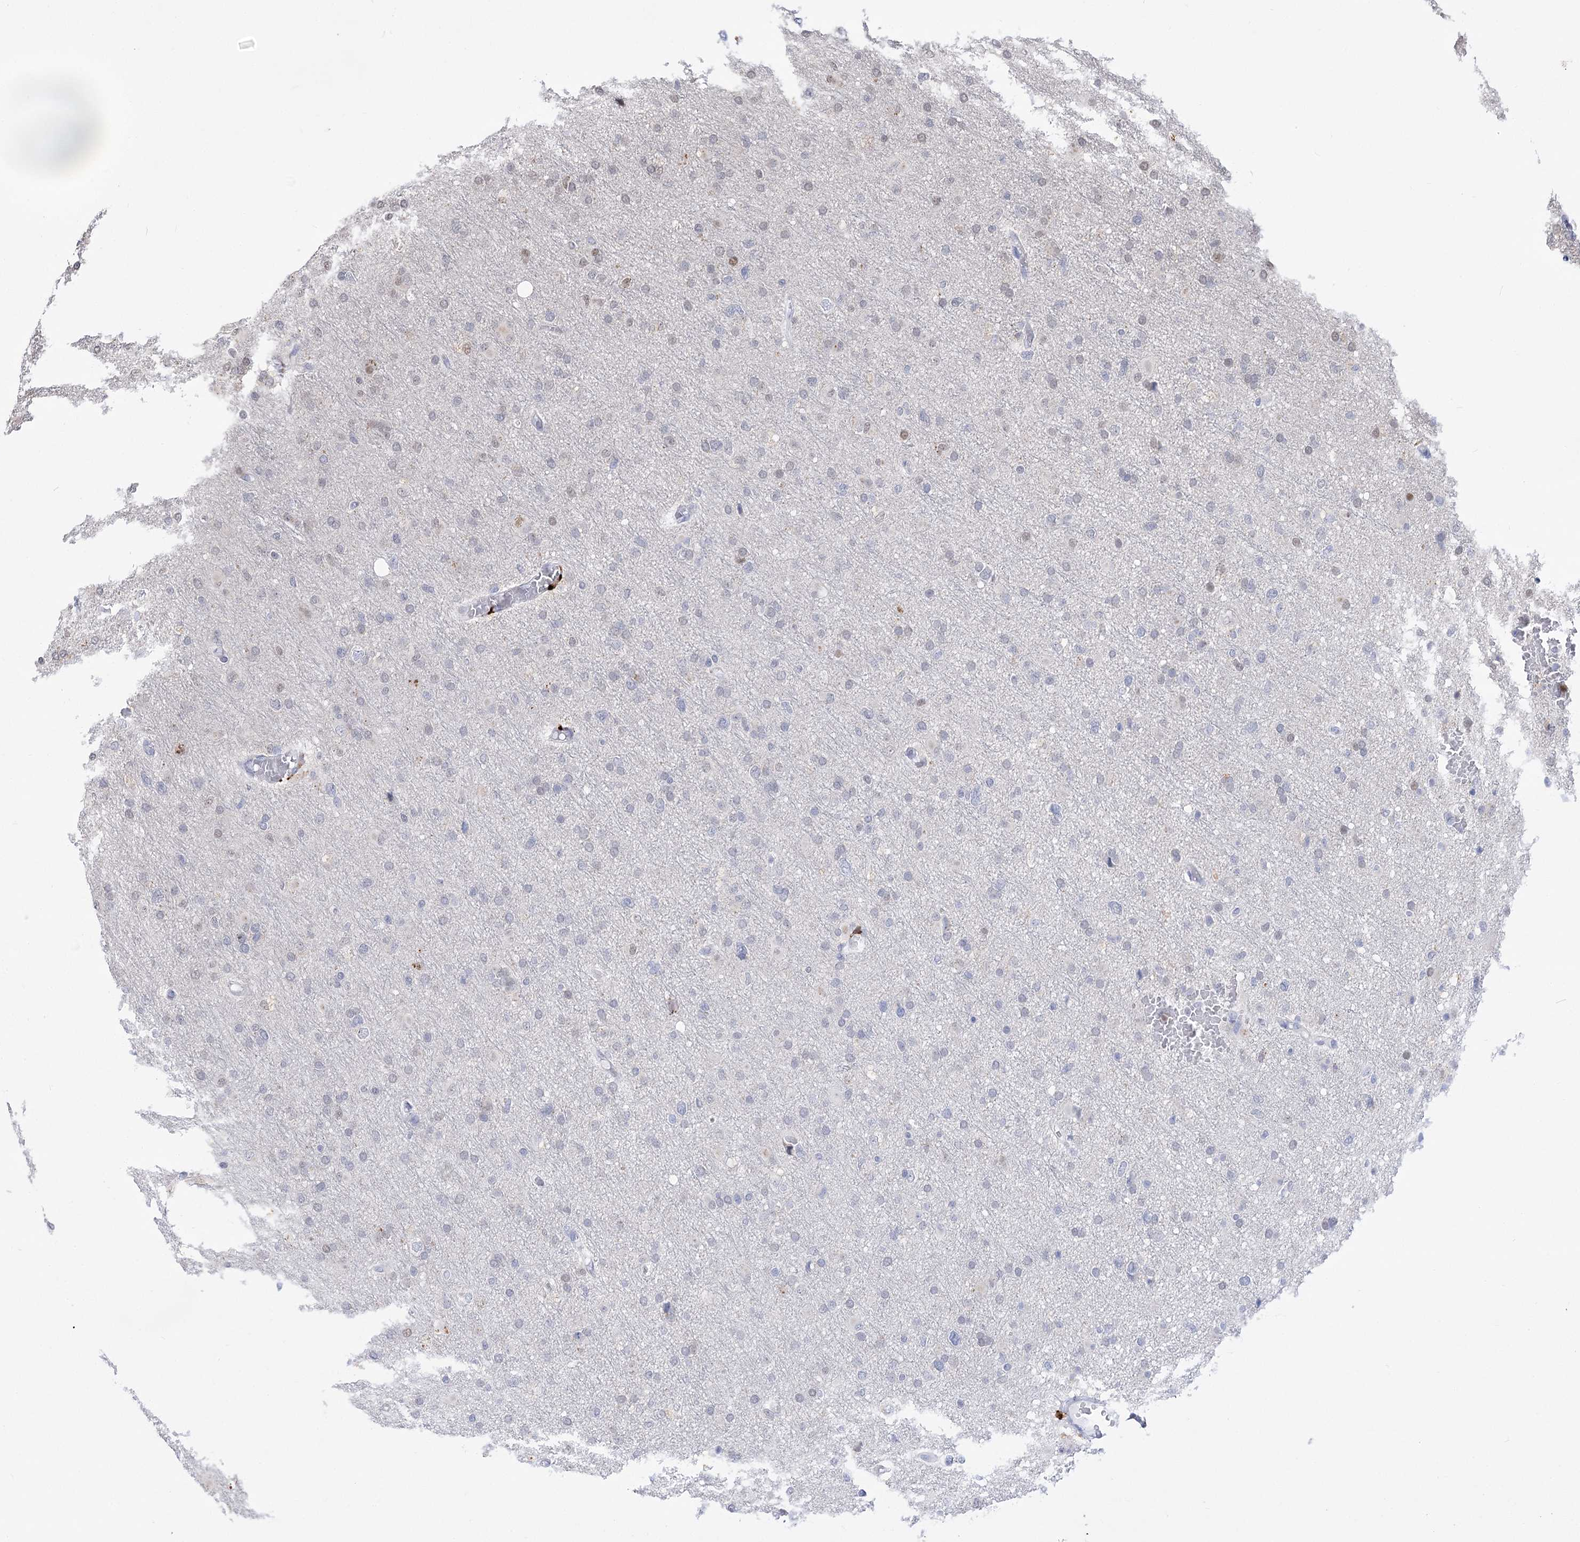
{"staining": {"intensity": "negative", "quantity": "none", "location": "none"}, "tissue": "glioma", "cell_type": "Tumor cells", "image_type": "cancer", "snomed": [{"axis": "morphology", "description": "Glioma, malignant, High grade"}, {"axis": "topography", "description": "Cerebral cortex"}], "caption": "There is no significant positivity in tumor cells of glioma.", "gene": "SIAE", "patient": {"sex": "female", "age": 36}}